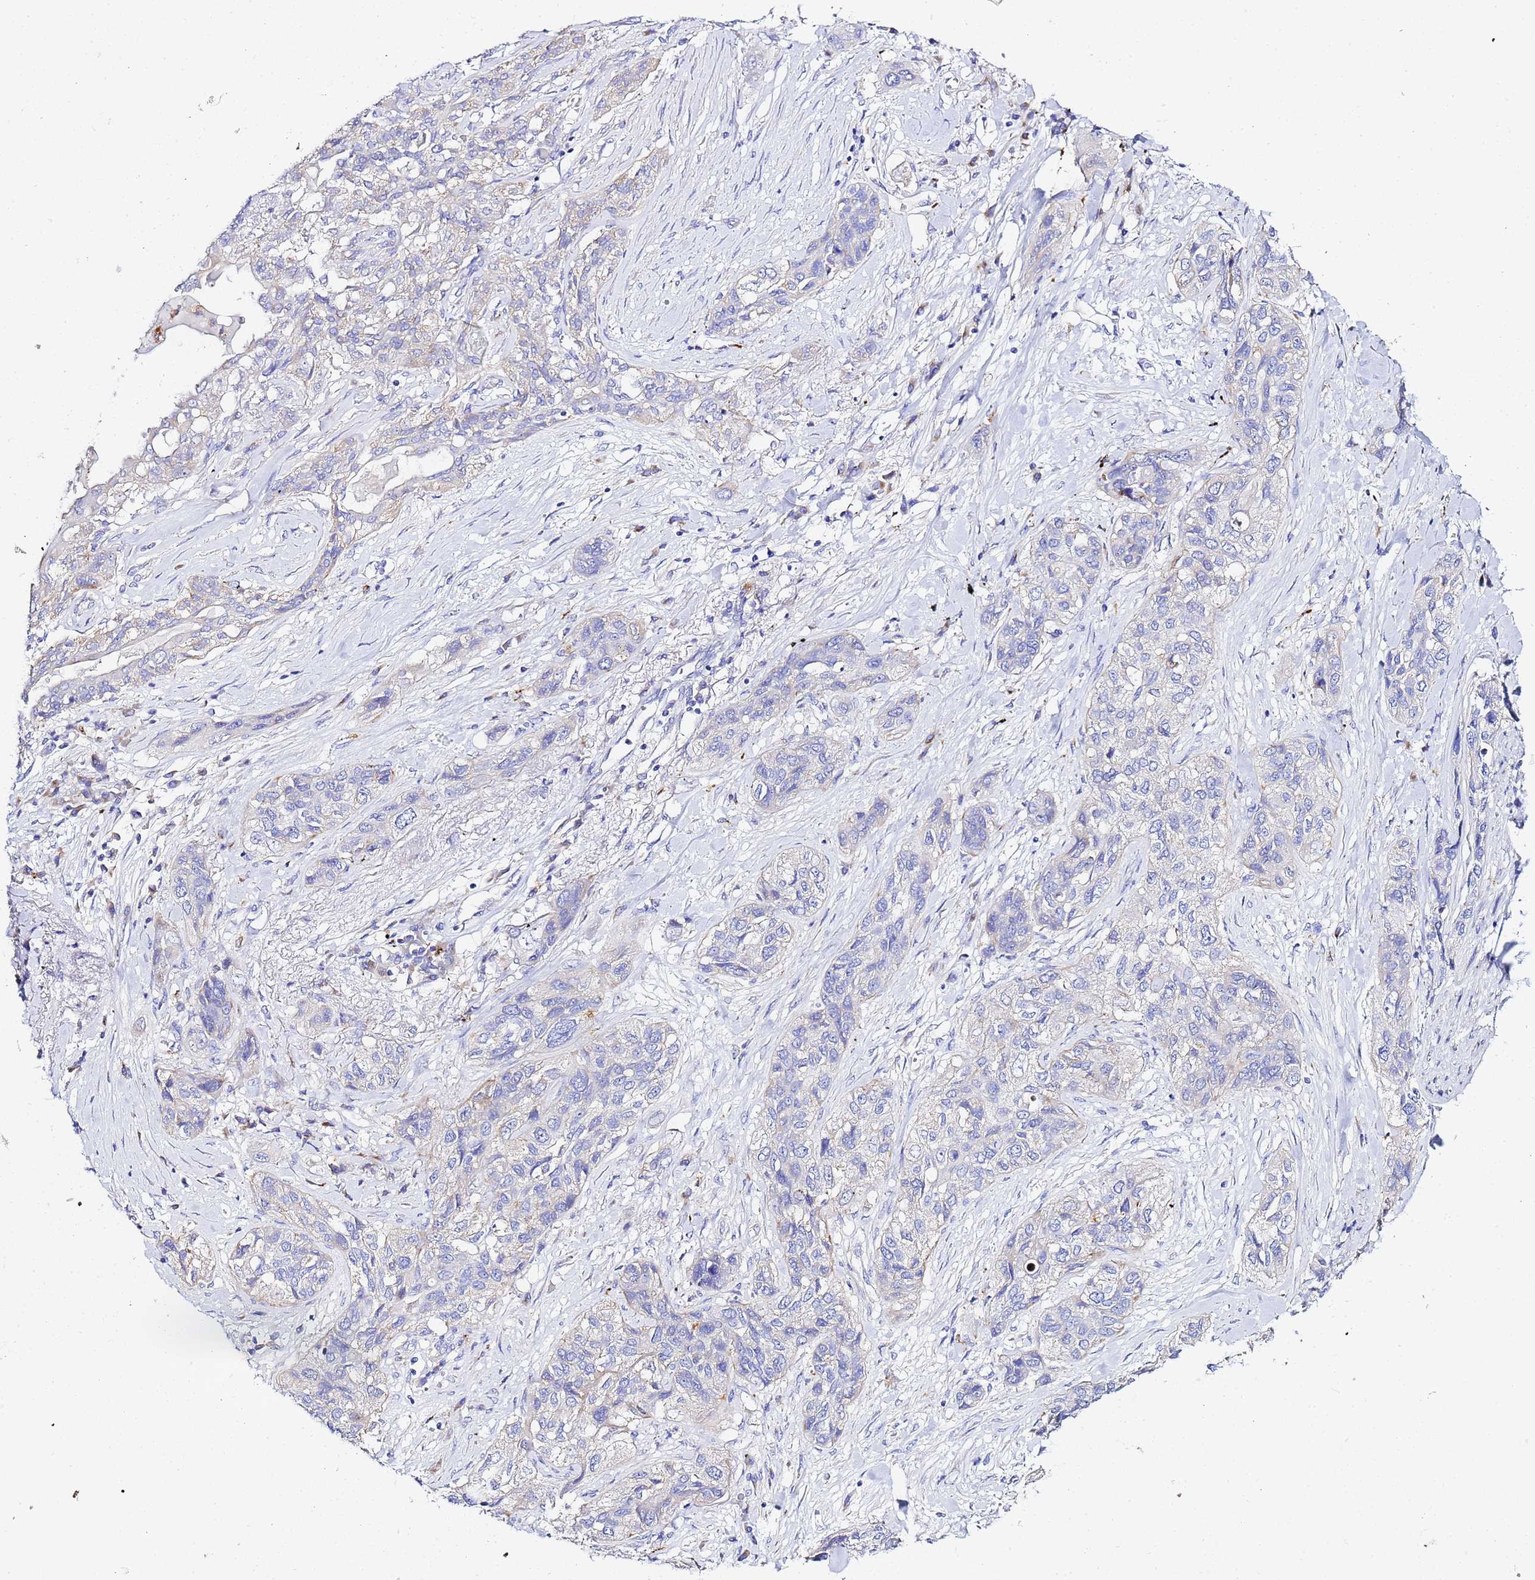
{"staining": {"intensity": "negative", "quantity": "none", "location": "none"}, "tissue": "lung cancer", "cell_type": "Tumor cells", "image_type": "cancer", "snomed": [{"axis": "morphology", "description": "Squamous cell carcinoma, NOS"}, {"axis": "topography", "description": "Lung"}], "caption": "This is a photomicrograph of immunohistochemistry staining of squamous cell carcinoma (lung), which shows no staining in tumor cells. Nuclei are stained in blue.", "gene": "VTI1B", "patient": {"sex": "female", "age": 70}}